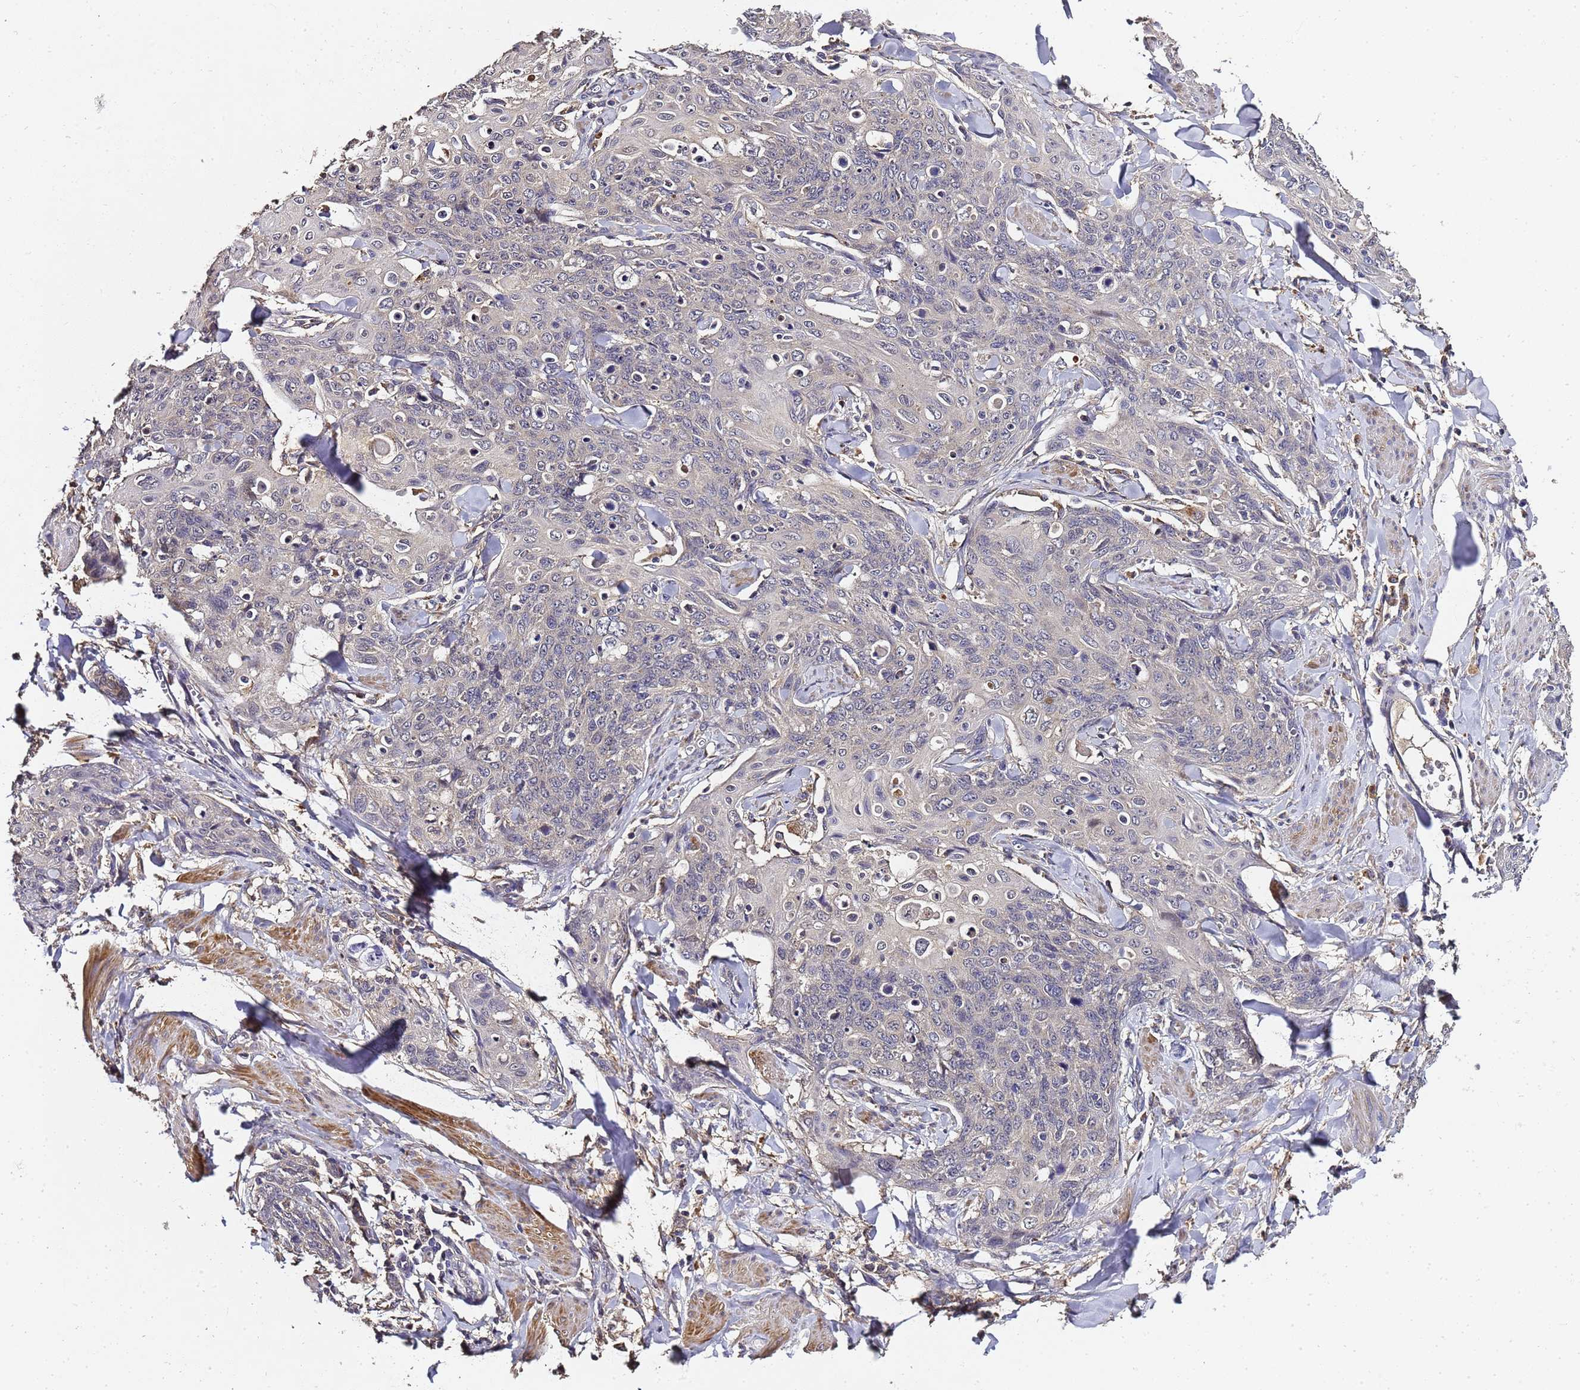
{"staining": {"intensity": "negative", "quantity": "none", "location": "none"}, "tissue": "skin cancer", "cell_type": "Tumor cells", "image_type": "cancer", "snomed": [{"axis": "morphology", "description": "Squamous cell carcinoma, NOS"}, {"axis": "topography", "description": "Skin"}, {"axis": "topography", "description": "Vulva"}], "caption": "Immunohistochemistry micrograph of neoplastic tissue: human squamous cell carcinoma (skin) stained with DAB exhibits no significant protein expression in tumor cells. (DAB (3,3'-diaminobenzidine) IHC with hematoxylin counter stain).", "gene": "LGI4", "patient": {"sex": "female", "age": 85}}